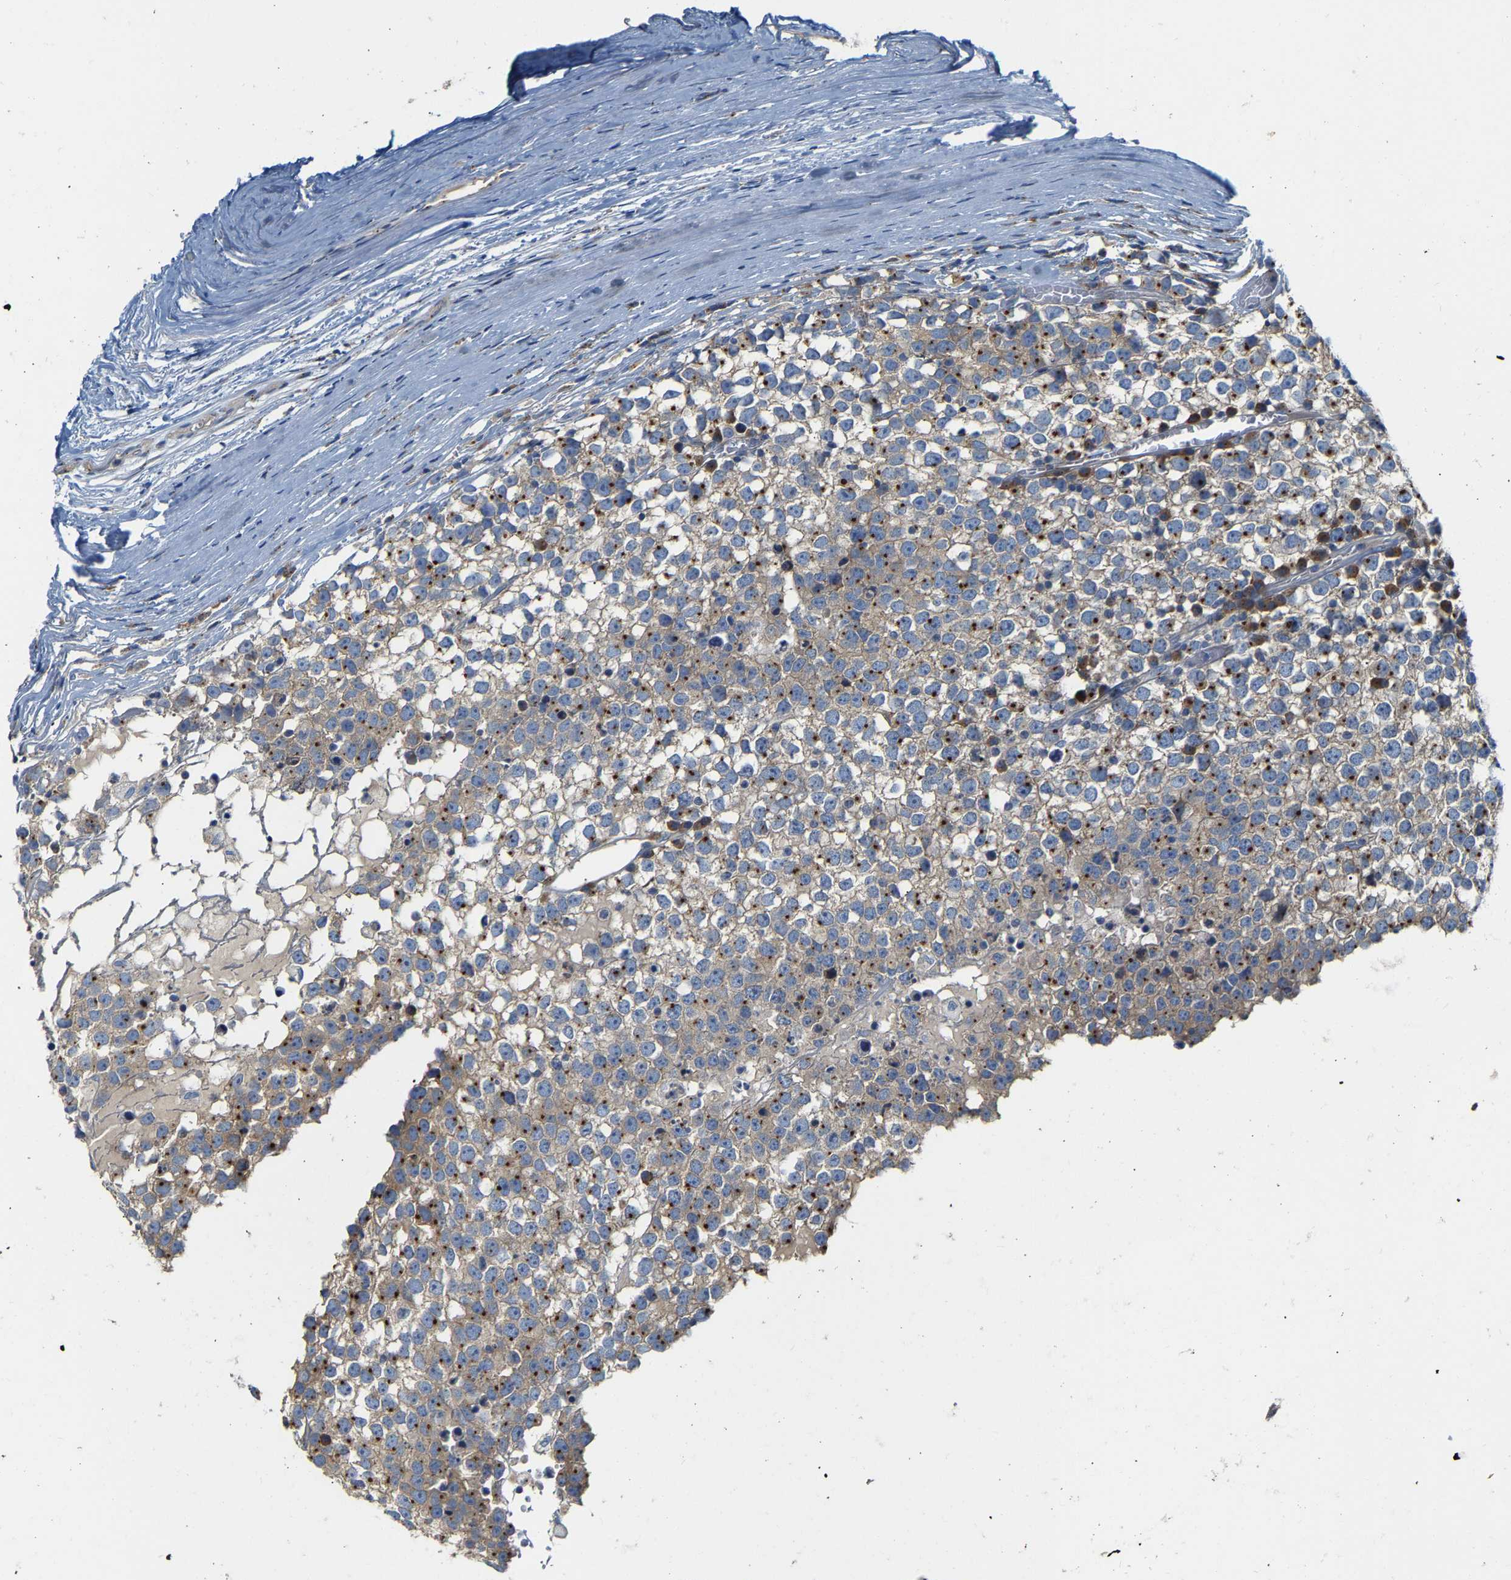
{"staining": {"intensity": "moderate", "quantity": ">75%", "location": "cytoplasmic/membranous"}, "tissue": "testis cancer", "cell_type": "Tumor cells", "image_type": "cancer", "snomed": [{"axis": "morphology", "description": "Seminoma, NOS"}, {"axis": "topography", "description": "Testis"}], "caption": "Testis cancer was stained to show a protein in brown. There is medium levels of moderate cytoplasmic/membranous positivity in about >75% of tumor cells.", "gene": "PCNT", "patient": {"sex": "male", "age": 65}}